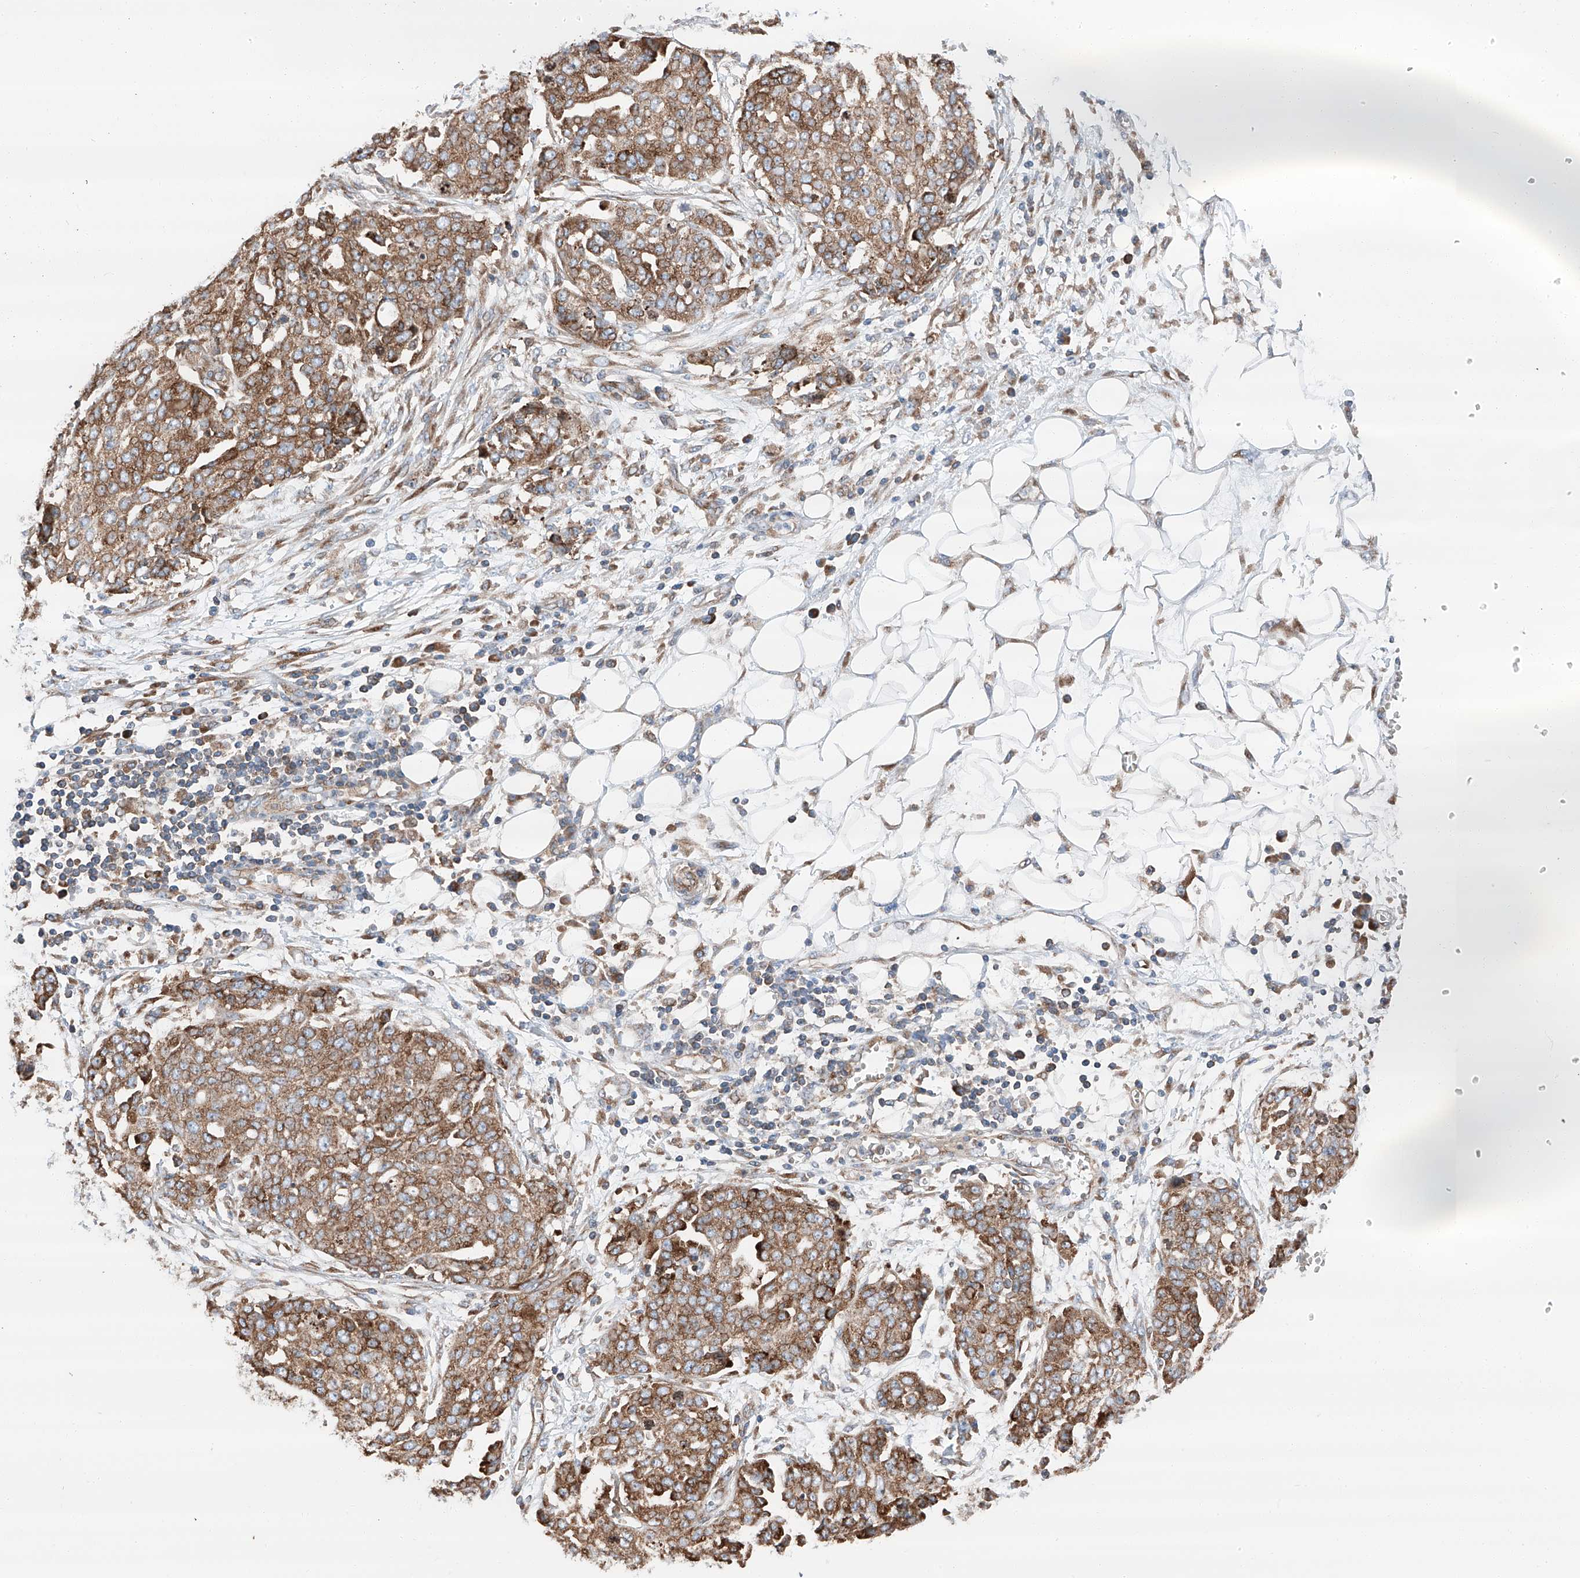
{"staining": {"intensity": "moderate", "quantity": ">75%", "location": "cytoplasmic/membranous"}, "tissue": "ovarian cancer", "cell_type": "Tumor cells", "image_type": "cancer", "snomed": [{"axis": "morphology", "description": "Cystadenocarcinoma, serous, NOS"}, {"axis": "topography", "description": "Soft tissue"}, {"axis": "topography", "description": "Ovary"}], "caption": "Moderate cytoplasmic/membranous expression is appreciated in about >75% of tumor cells in ovarian cancer (serous cystadenocarcinoma).", "gene": "ZC3H15", "patient": {"sex": "female", "age": 57}}